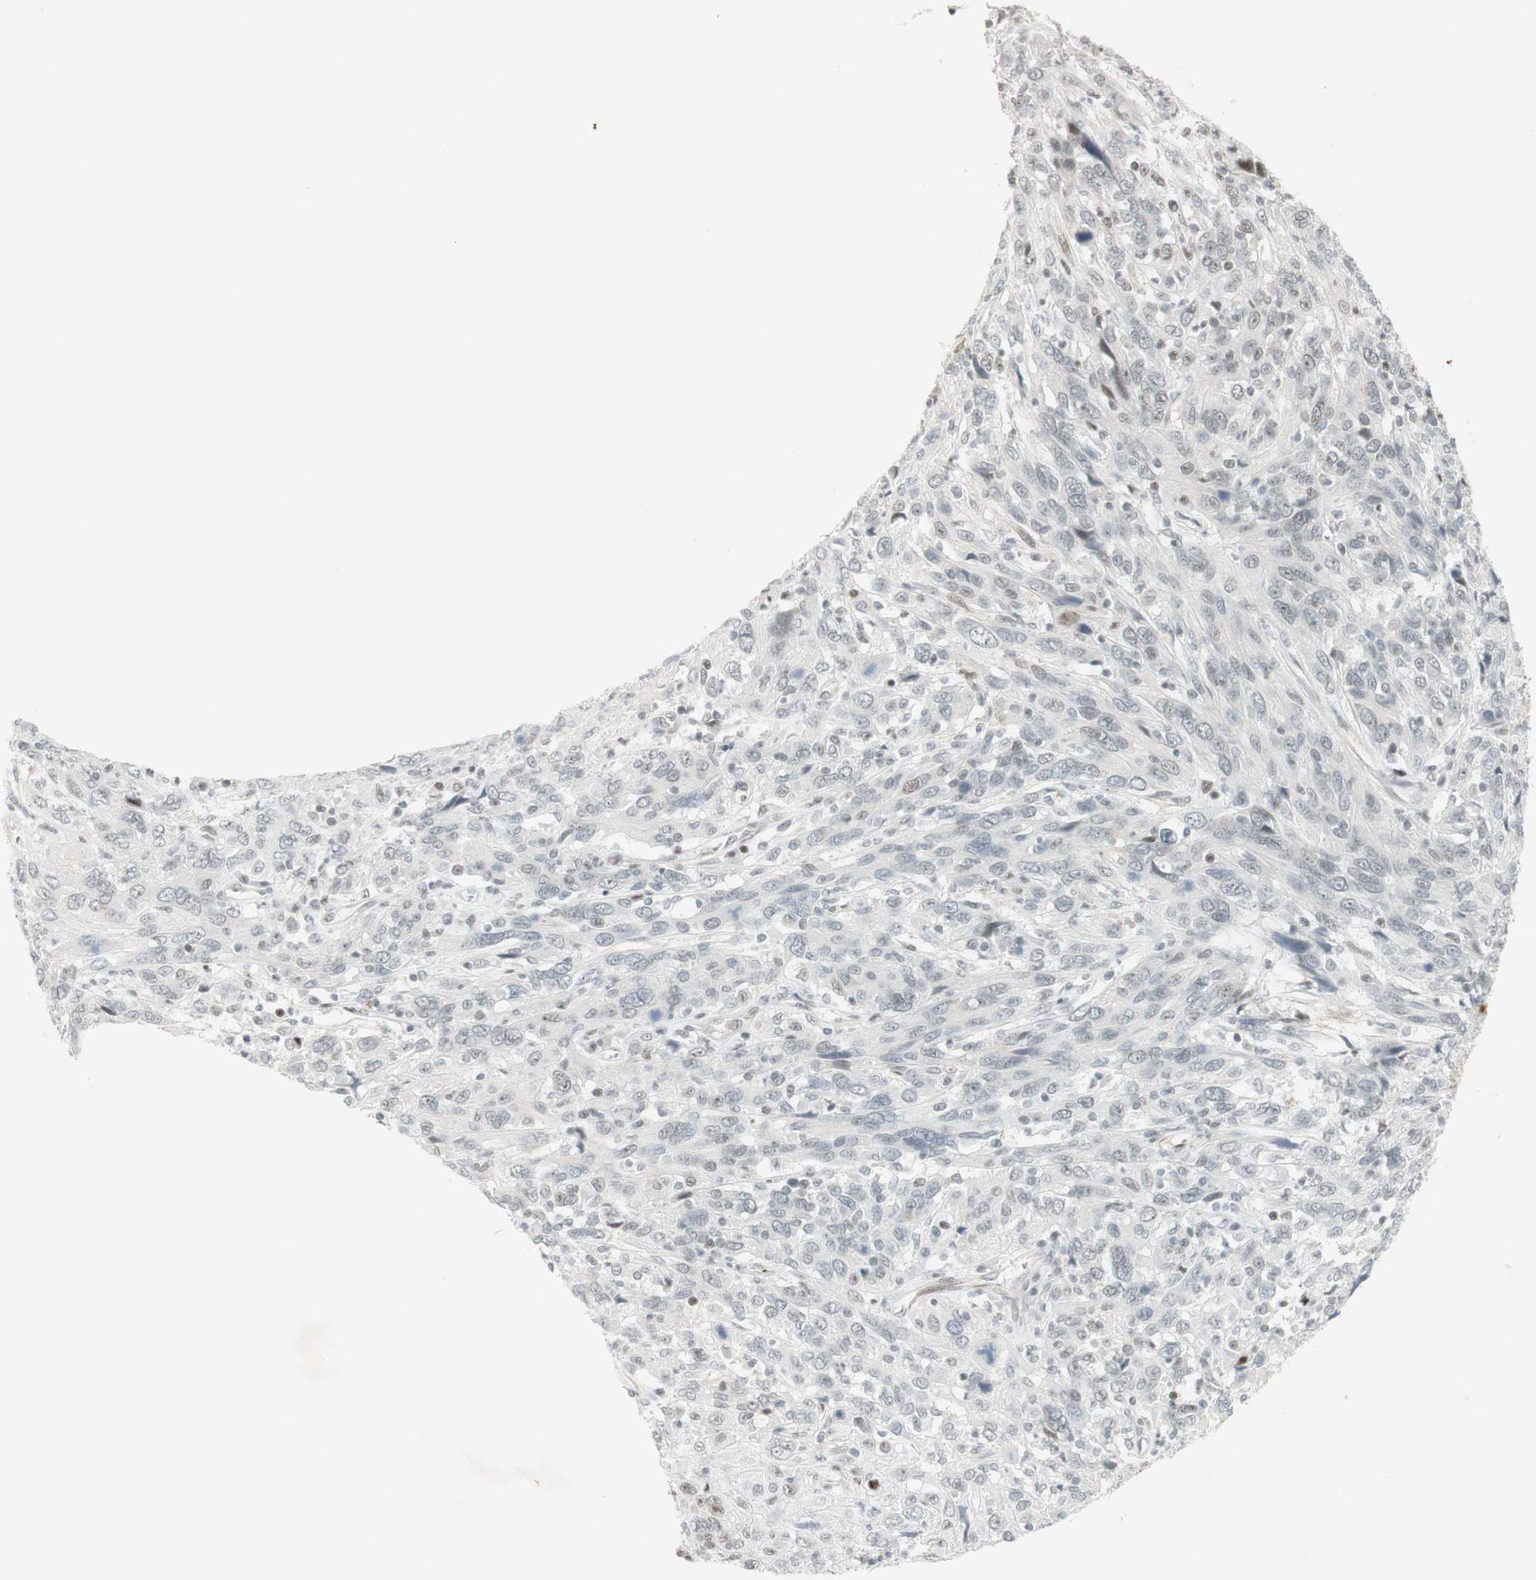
{"staining": {"intensity": "negative", "quantity": "none", "location": "none"}, "tissue": "cervical cancer", "cell_type": "Tumor cells", "image_type": "cancer", "snomed": [{"axis": "morphology", "description": "Squamous cell carcinoma, NOS"}, {"axis": "topography", "description": "Cervix"}], "caption": "Immunohistochemical staining of cervical squamous cell carcinoma reveals no significant positivity in tumor cells.", "gene": "IRF1", "patient": {"sex": "female", "age": 46}}